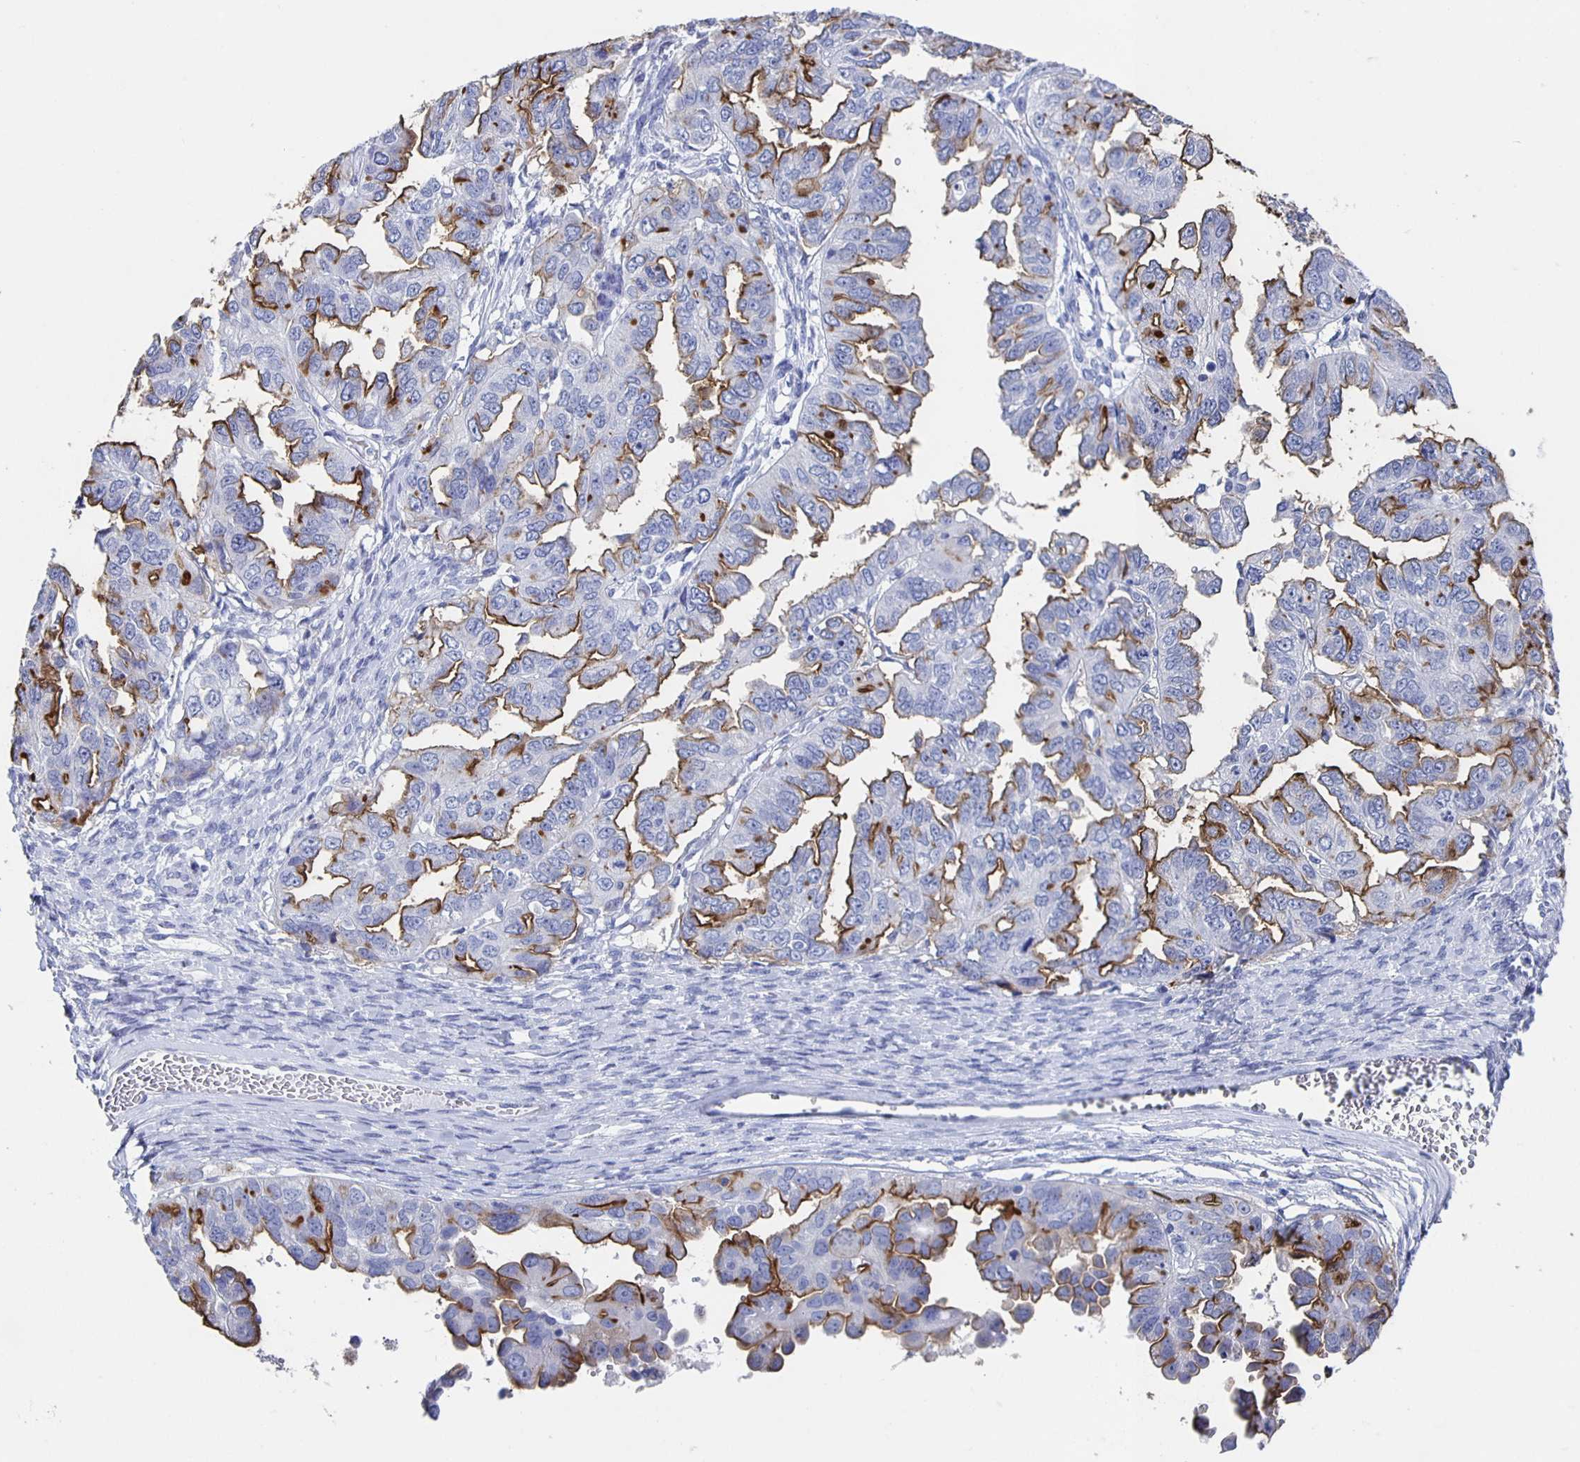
{"staining": {"intensity": "moderate", "quantity": "25%-75%", "location": "cytoplasmic/membranous"}, "tissue": "ovarian cancer", "cell_type": "Tumor cells", "image_type": "cancer", "snomed": [{"axis": "morphology", "description": "Cystadenocarcinoma, serous, NOS"}, {"axis": "topography", "description": "Ovary"}], "caption": "Tumor cells demonstrate moderate cytoplasmic/membranous staining in about 25%-75% of cells in serous cystadenocarcinoma (ovarian).", "gene": "SLC34A2", "patient": {"sex": "female", "age": 53}}